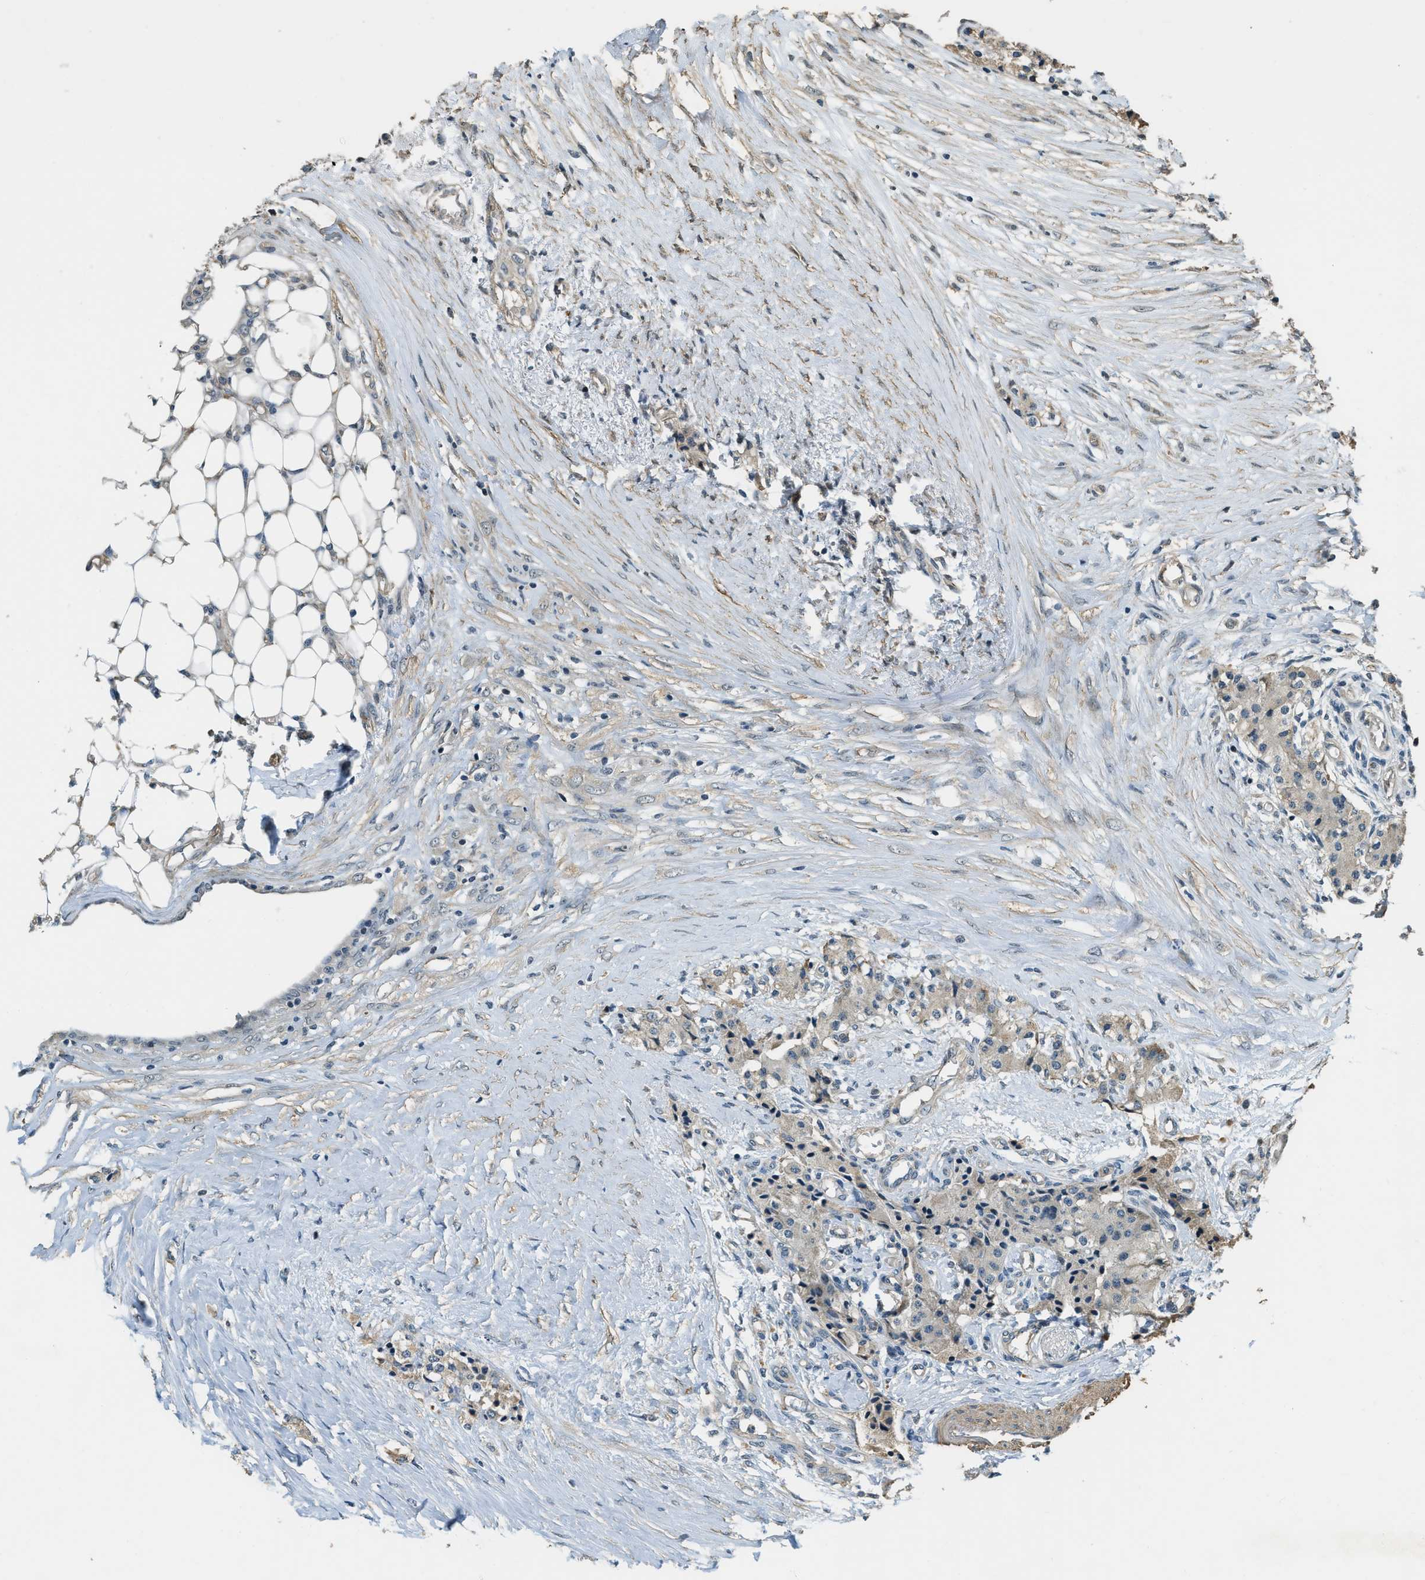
{"staining": {"intensity": "weak", "quantity": ">75%", "location": "cytoplasmic/membranous"}, "tissue": "carcinoid", "cell_type": "Tumor cells", "image_type": "cancer", "snomed": [{"axis": "morphology", "description": "Carcinoid, malignant, NOS"}, {"axis": "topography", "description": "Colon"}], "caption": "This histopathology image exhibits carcinoid (malignant) stained with immunohistochemistry to label a protein in brown. The cytoplasmic/membranous of tumor cells show weak positivity for the protein. Nuclei are counter-stained blue.", "gene": "MED21", "patient": {"sex": "female", "age": 52}}